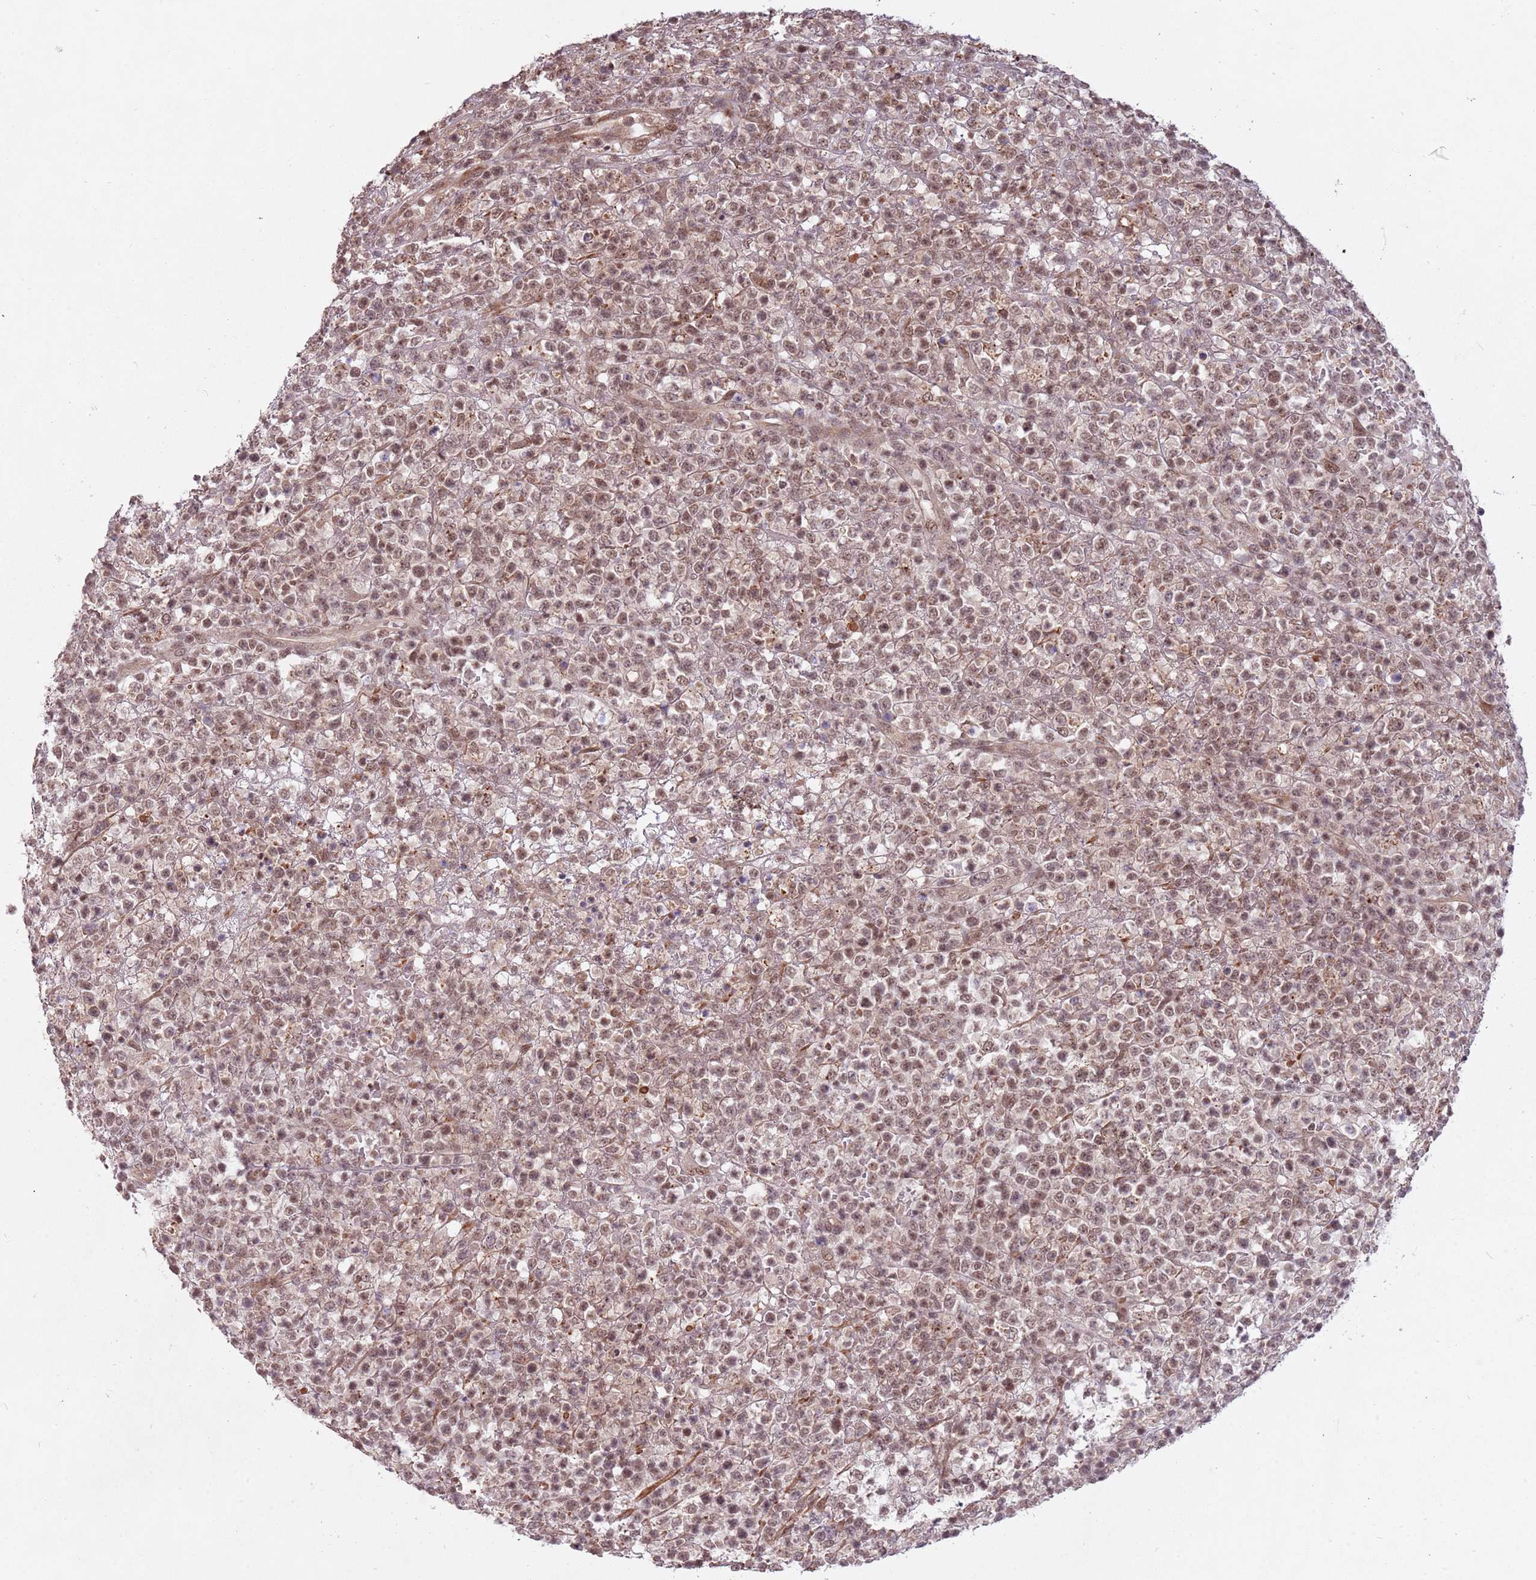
{"staining": {"intensity": "moderate", "quantity": ">75%", "location": "nuclear"}, "tissue": "lymphoma", "cell_type": "Tumor cells", "image_type": "cancer", "snomed": [{"axis": "morphology", "description": "Malignant lymphoma, non-Hodgkin's type, High grade"}, {"axis": "topography", "description": "Colon"}], "caption": "Moderate nuclear staining for a protein is present in about >75% of tumor cells of high-grade malignant lymphoma, non-Hodgkin's type using IHC.", "gene": "SUDS3", "patient": {"sex": "female", "age": 53}}